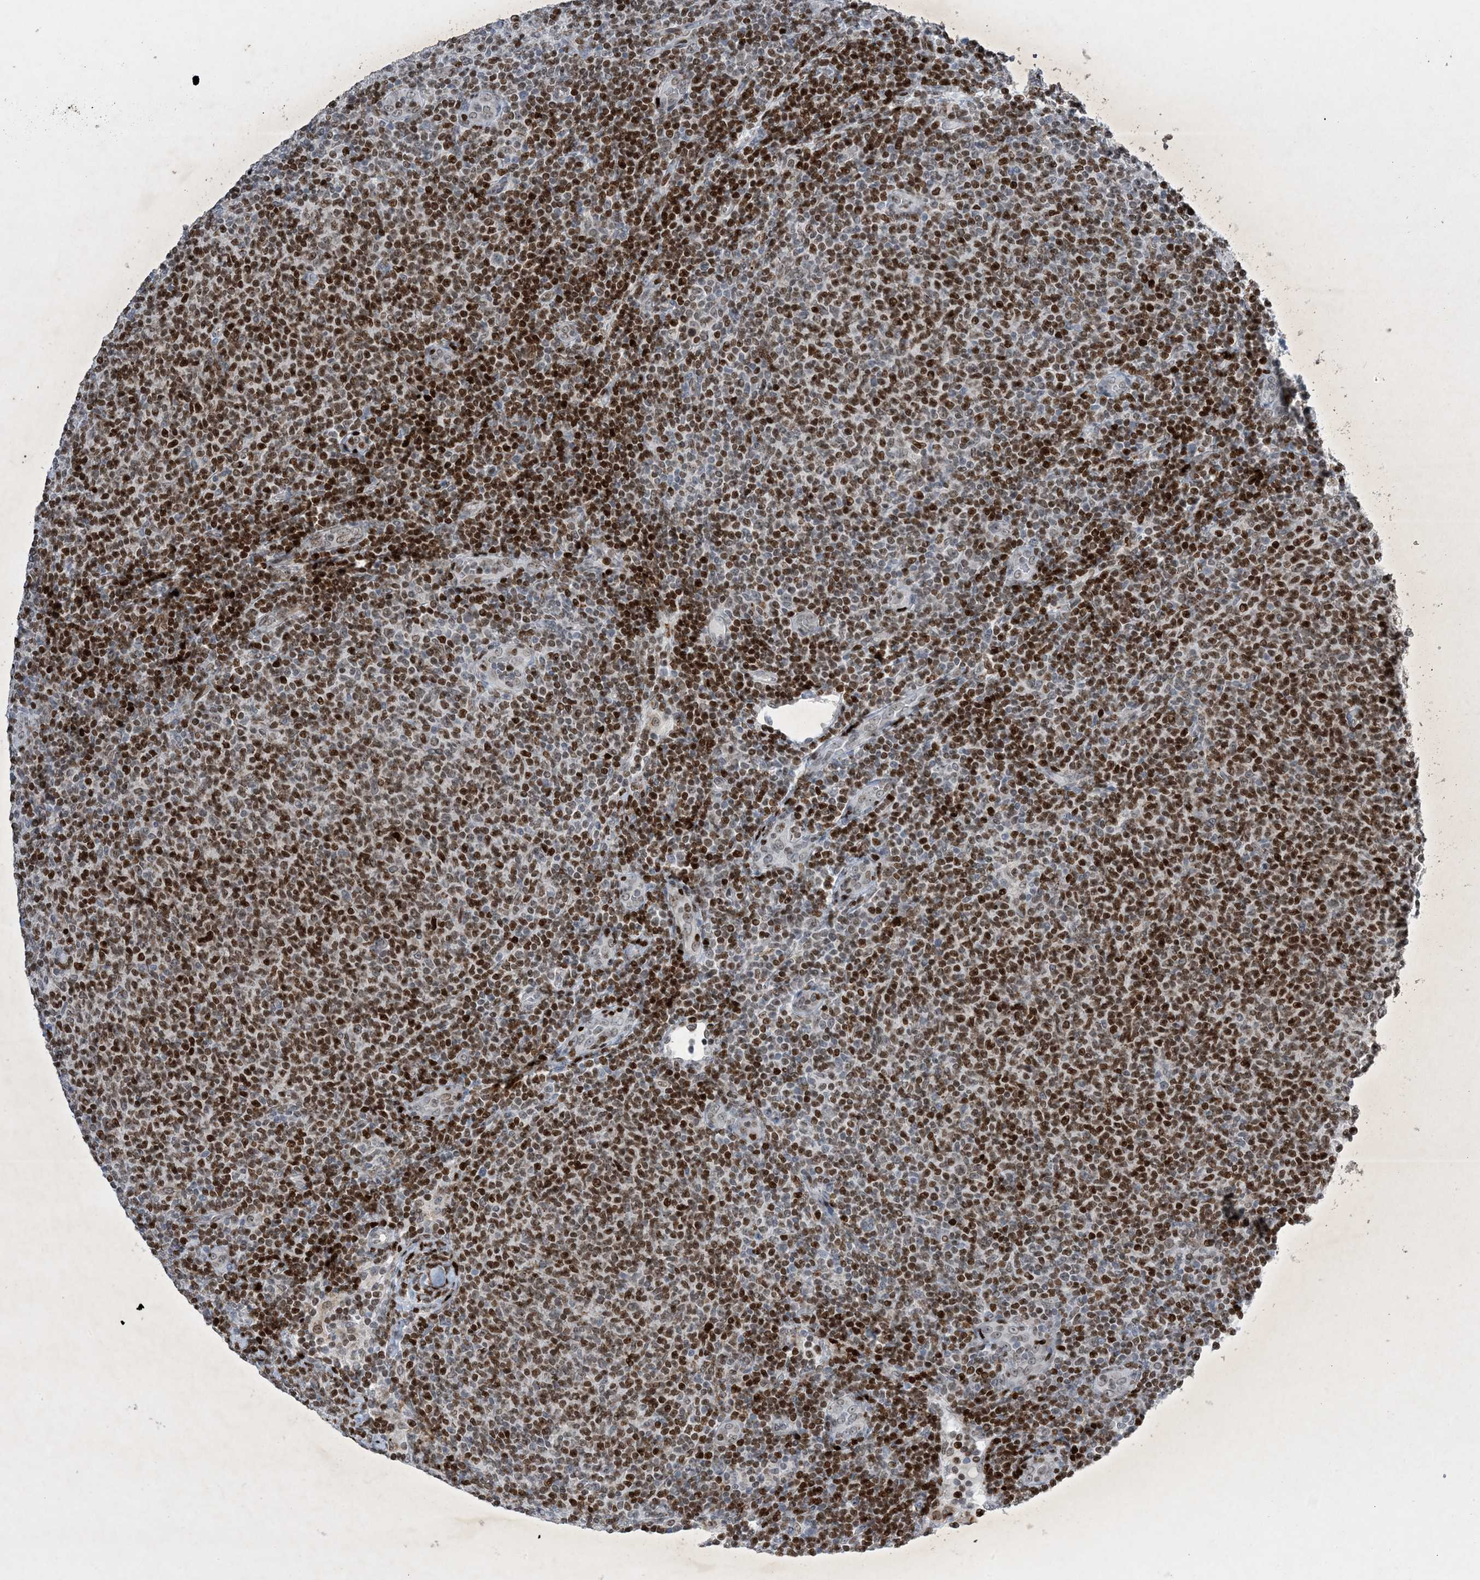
{"staining": {"intensity": "strong", "quantity": "25%-75%", "location": "nuclear"}, "tissue": "lymphoma", "cell_type": "Tumor cells", "image_type": "cancer", "snomed": [{"axis": "morphology", "description": "Malignant lymphoma, non-Hodgkin's type, Low grade"}, {"axis": "topography", "description": "Lymph node"}], "caption": "An immunohistochemistry micrograph of neoplastic tissue is shown. Protein staining in brown shows strong nuclear positivity in low-grade malignant lymphoma, non-Hodgkin's type within tumor cells.", "gene": "SLC25A53", "patient": {"sex": "male", "age": 66}}